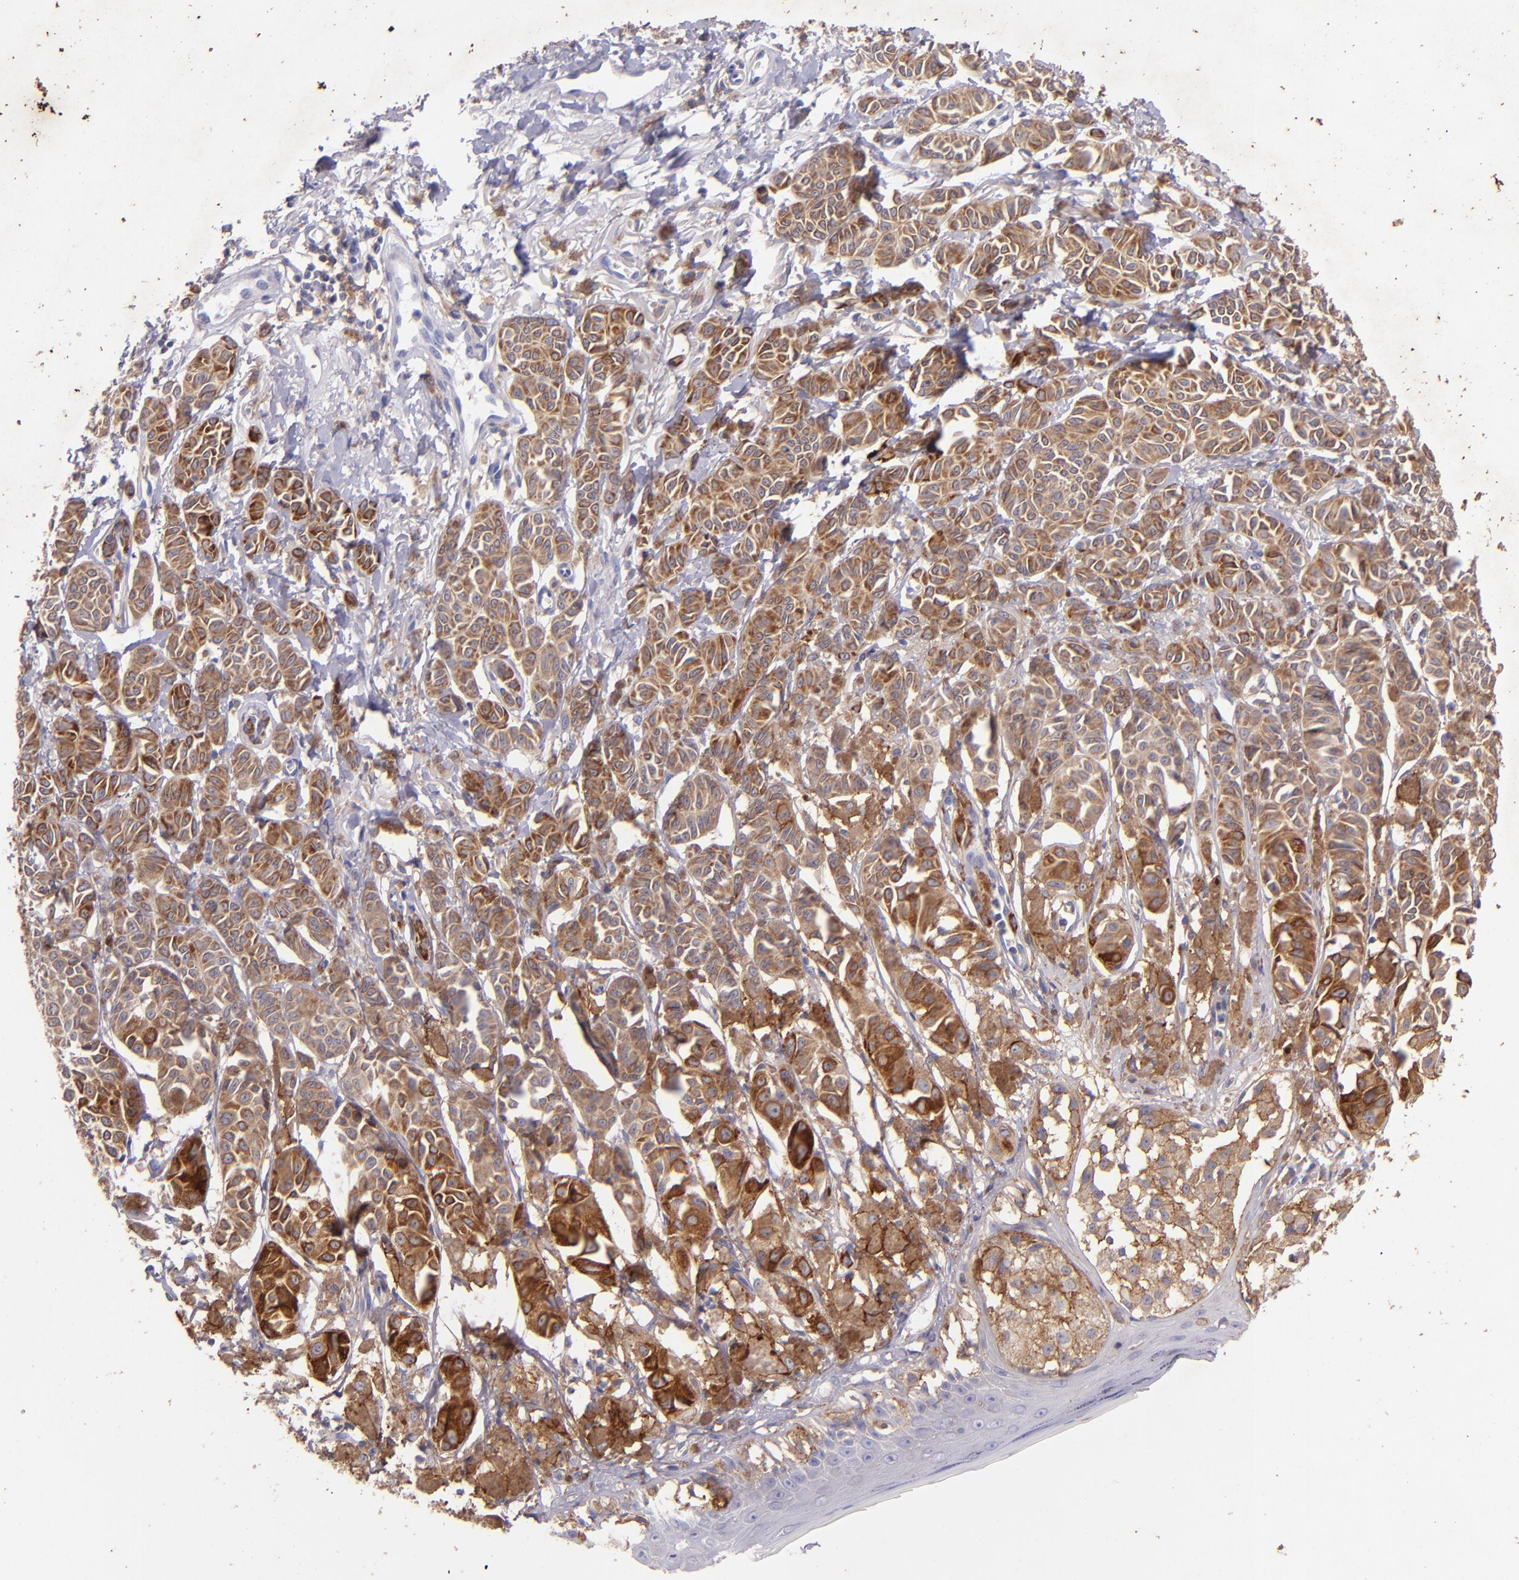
{"staining": {"intensity": "strong", "quantity": ">75%", "location": "cytoplasmic/membranous"}, "tissue": "melanoma", "cell_type": "Tumor cells", "image_type": "cancer", "snomed": [{"axis": "morphology", "description": "Malignant melanoma, NOS"}, {"axis": "topography", "description": "Skin"}], "caption": "Strong cytoplasmic/membranous expression is appreciated in about >75% of tumor cells in melanoma. Ihc stains the protein of interest in brown and the nuclei are stained blue.", "gene": "RET", "patient": {"sex": "male", "age": 76}}